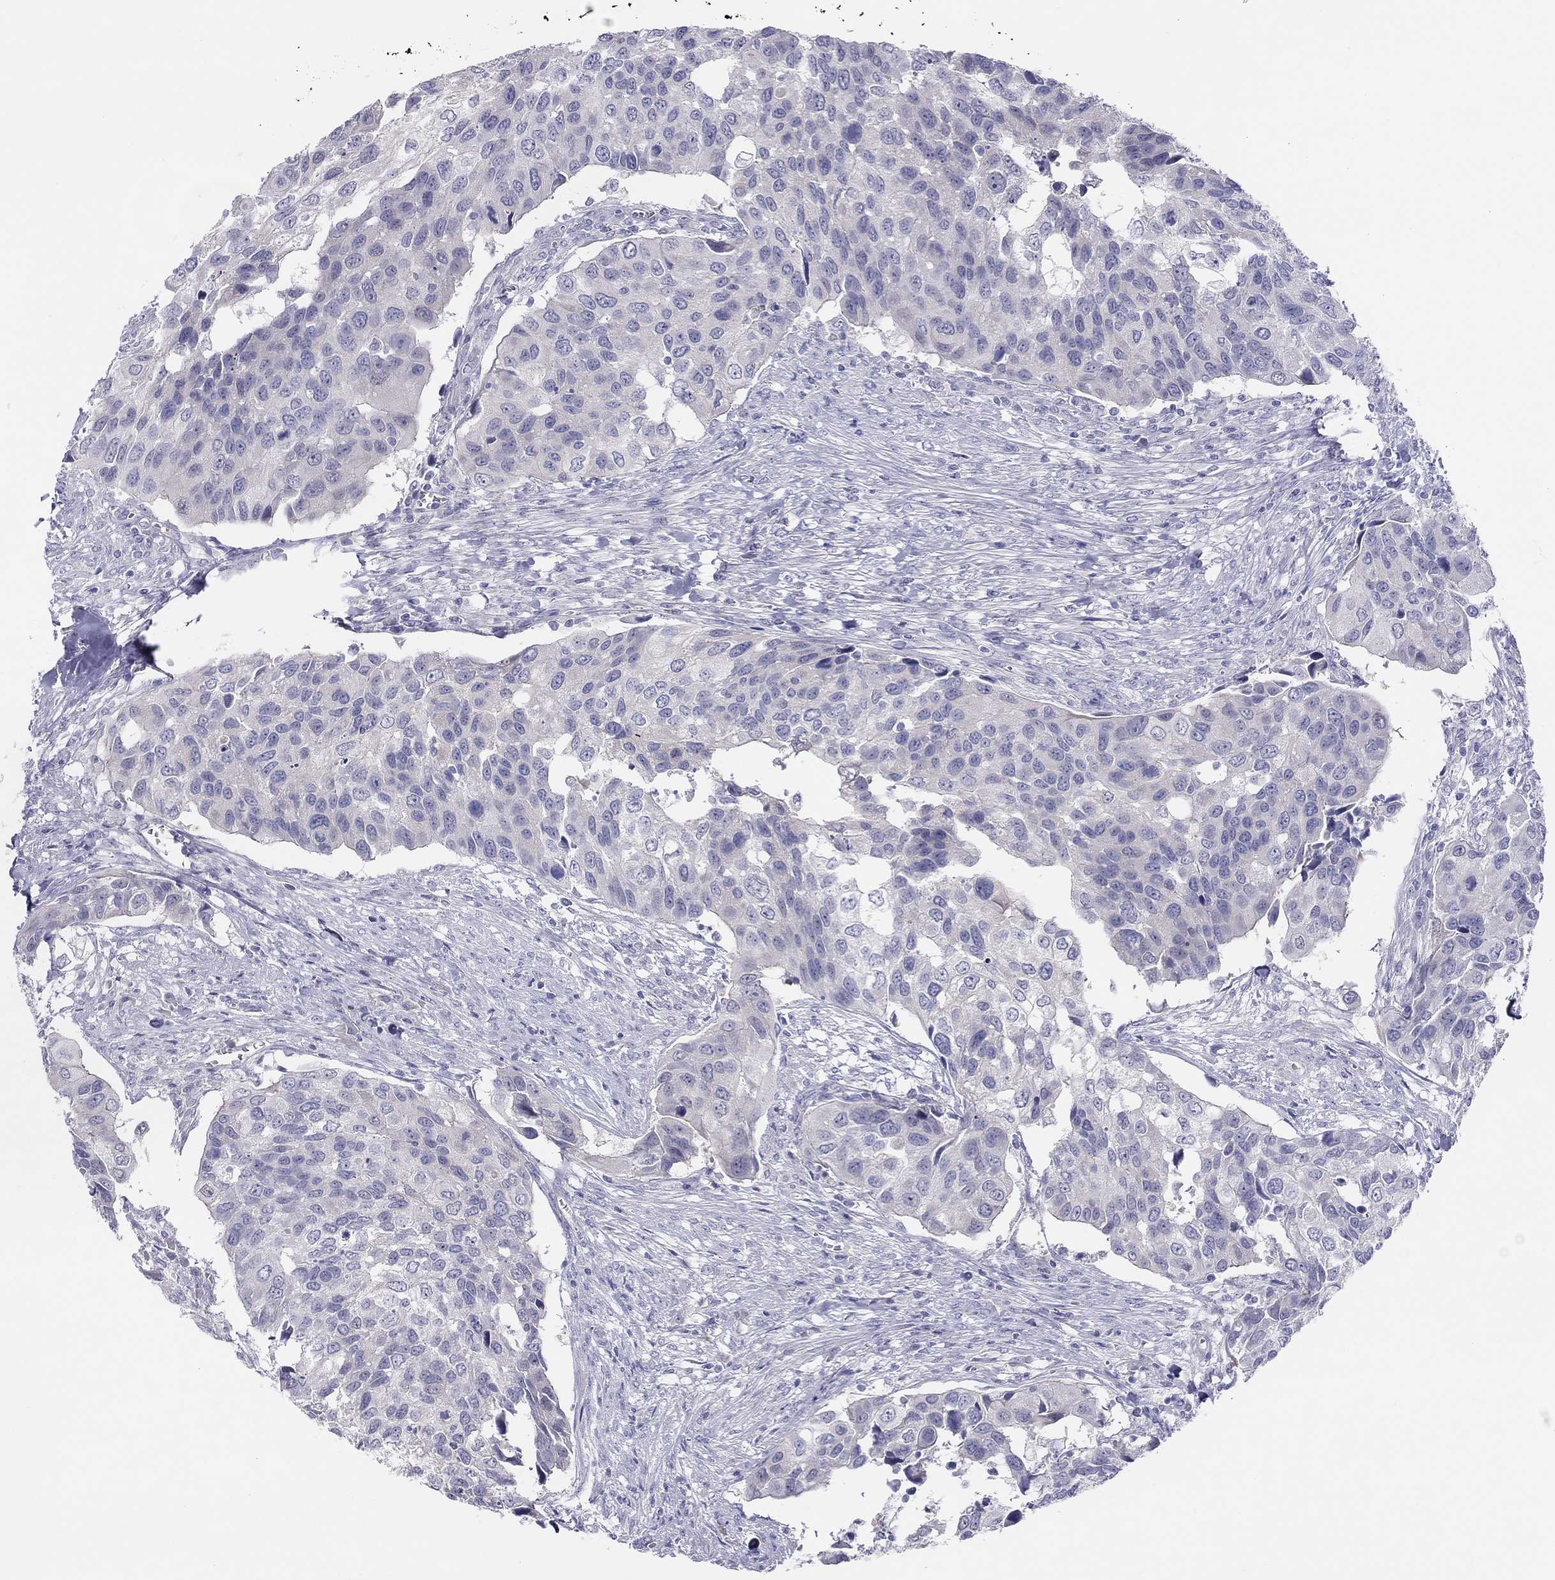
{"staining": {"intensity": "negative", "quantity": "none", "location": "none"}, "tissue": "urothelial cancer", "cell_type": "Tumor cells", "image_type": "cancer", "snomed": [{"axis": "morphology", "description": "Urothelial carcinoma, High grade"}, {"axis": "topography", "description": "Urinary bladder"}], "caption": "This is an IHC photomicrograph of high-grade urothelial carcinoma. There is no staining in tumor cells.", "gene": "MGAT4C", "patient": {"sex": "male", "age": 60}}